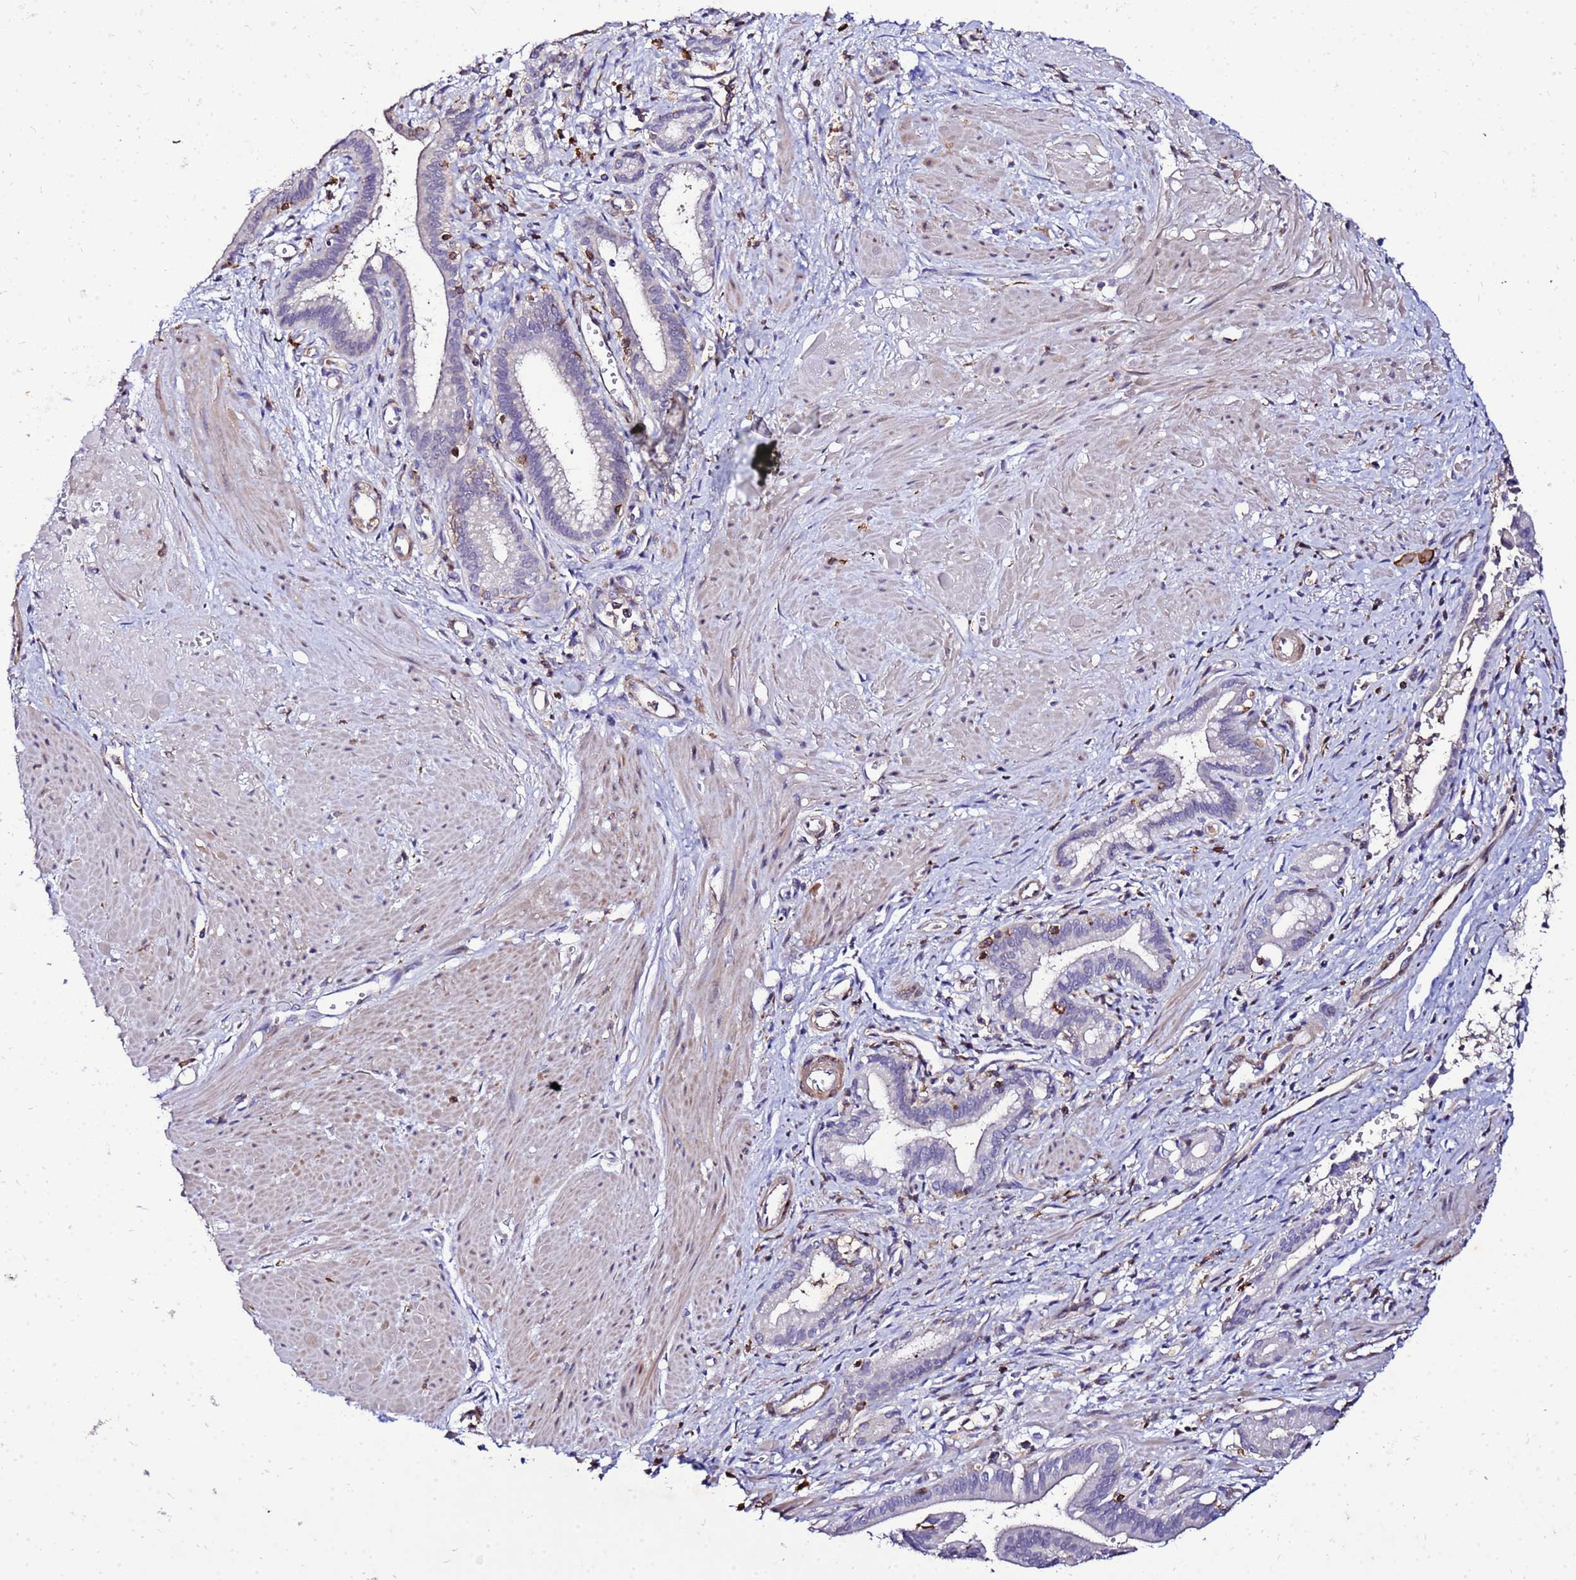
{"staining": {"intensity": "negative", "quantity": "none", "location": "none"}, "tissue": "pancreatic cancer", "cell_type": "Tumor cells", "image_type": "cancer", "snomed": [{"axis": "morphology", "description": "Adenocarcinoma, NOS"}, {"axis": "topography", "description": "Pancreas"}], "caption": "The IHC histopathology image has no significant expression in tumor cells of pancreatic cancer tissue. Nuclei are stained in blue.", "gene": "DBNDD2", "patient": {"sex": "male", "age": 78}}